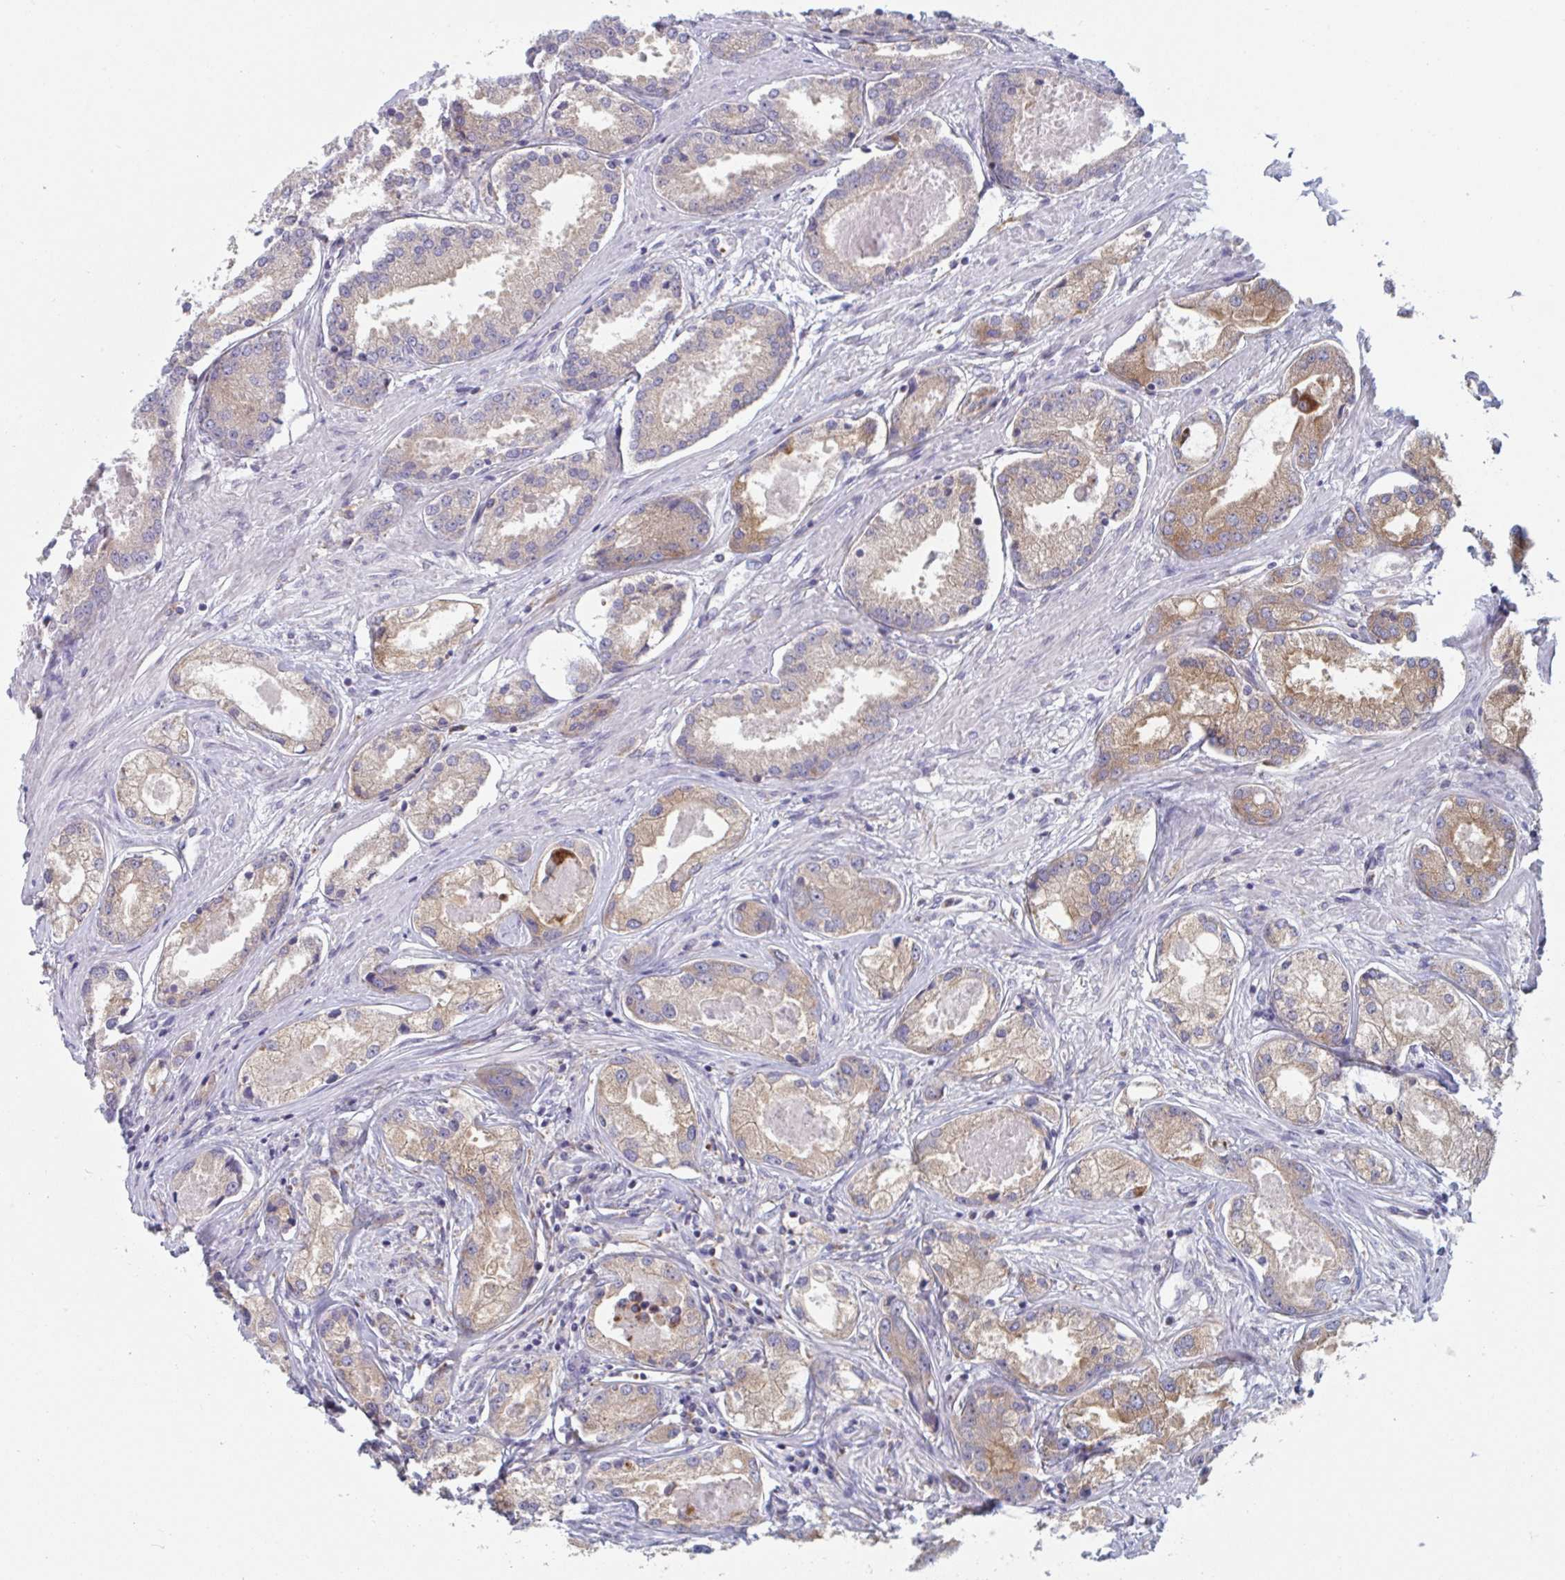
{"staining": {"intensity": "moderate", "quantity": ">75%", "location": "cytoplasmic/membranous"}, "tissue": "prostate cancer", "cell_type": "Tumor cells", "image_type": "cancer", "snomed": [{"axis": "morphology", "description": "Adenocarcinoma, Low grade"}, {"axis": "topography", "description": "Prostate"}], "caption": "This micrograph exhibits IHC staining of human adenocarcinoma (low-grade) (prostate), with medium moderate cytoplasmic/membranous positivity in about >75% of tumor cells.", "gene": "NIPSNAP1", "patient": {"sex": "male", "age": 68}}